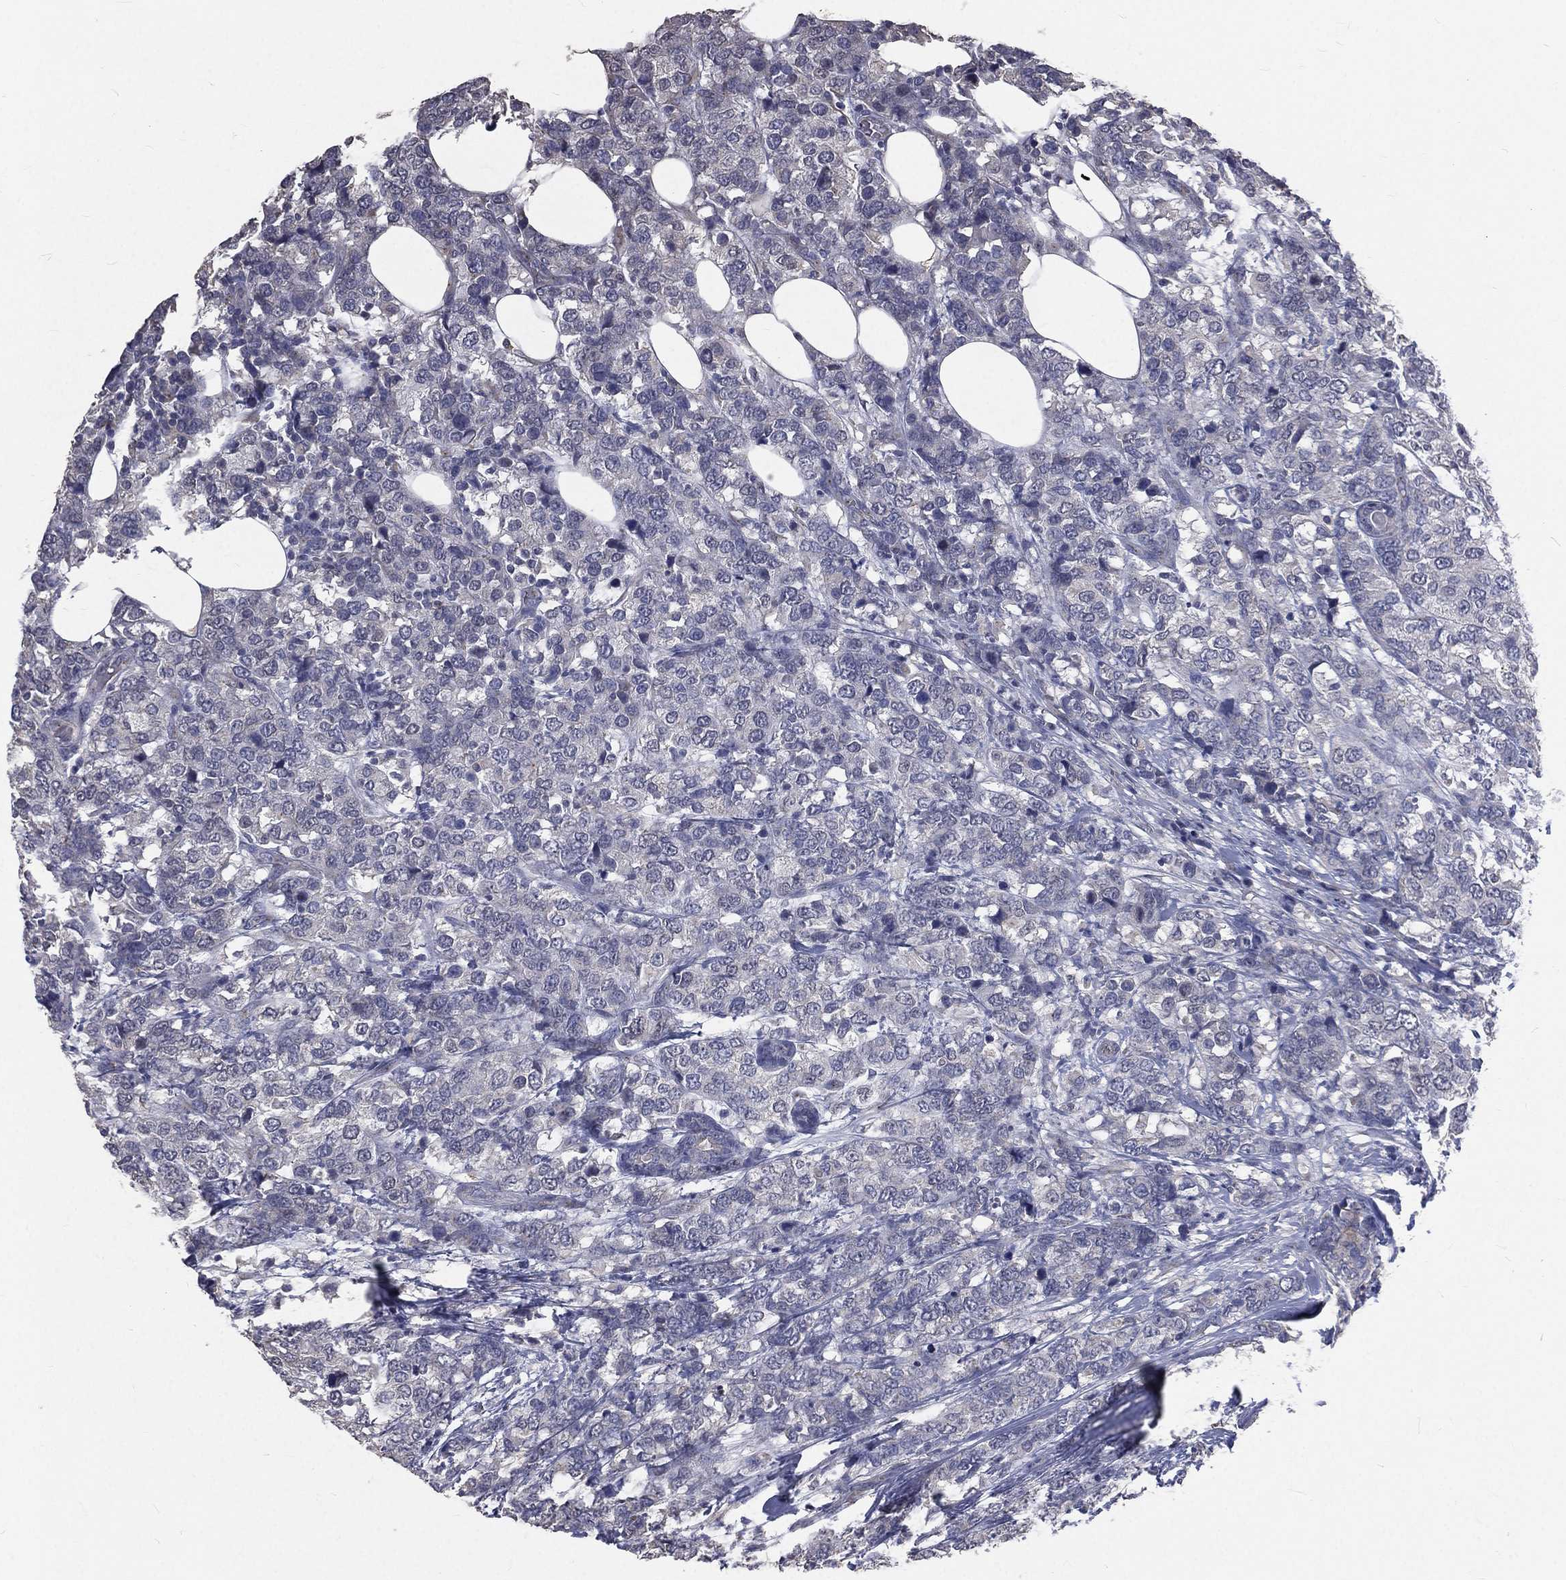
{"staining": {"intensity": "negative", "quantity": "none", "location": "none"}, "tissue": "breast cancer", "cell_type": "Tumor cells", "image_type": "cancer", "snomed": [{"axis": "morphology", "description": "Lobular carcinoma"}, {"axis": "topography", "description": "Breast"}], "caption": "IHC histopathology image of neoplastic tissue: lobular carcinoma (breast) stained with DAB (3,3'-diaminobenzidine) demonstrates no significant protein staining in tumor cells.", "gene": "CROCC", "patient": {"sex": "female", "age": 59}}